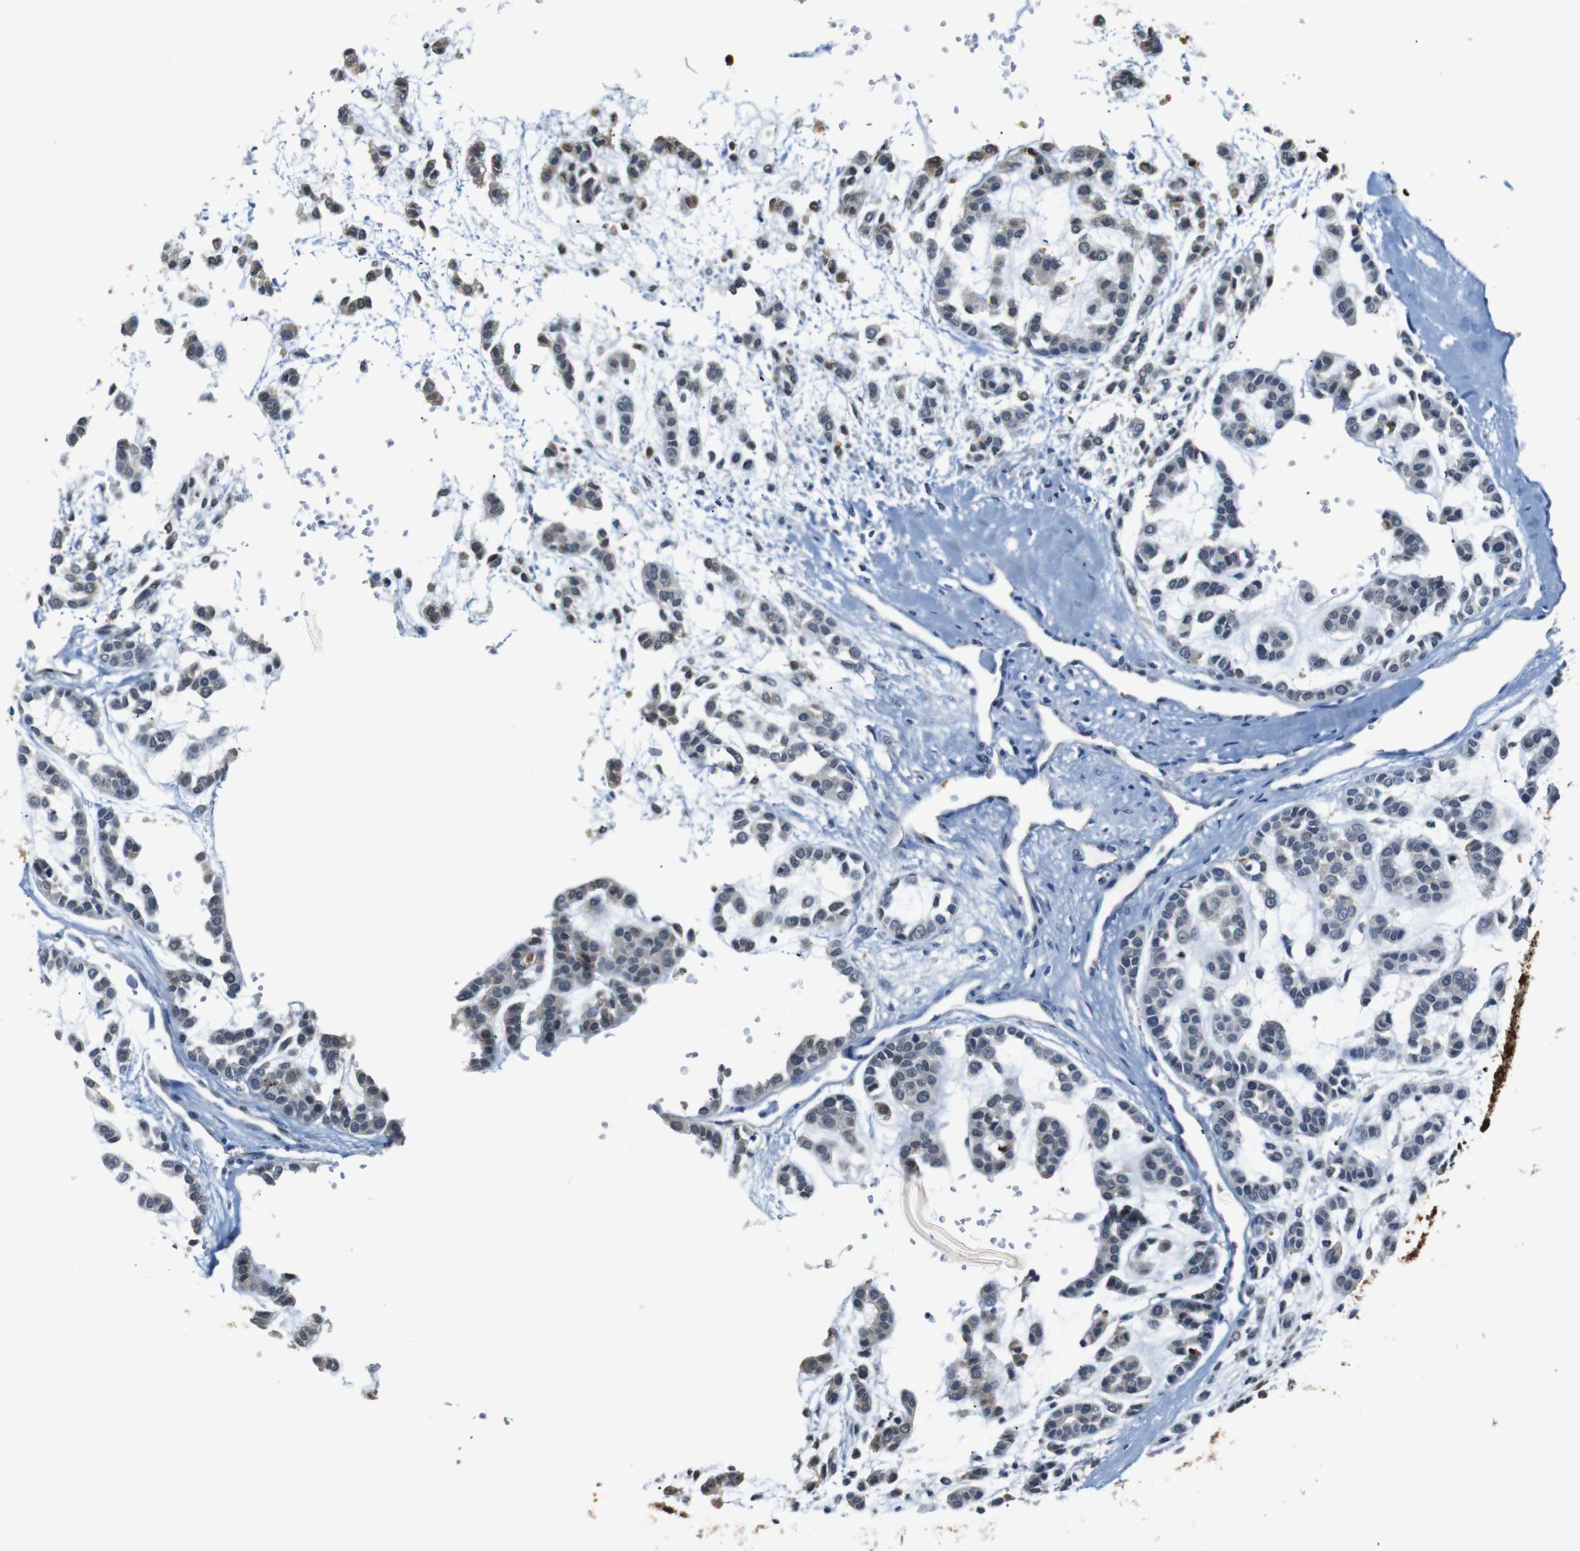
{"staining": {"intensity": "negative", "quantity": "none", "location": "none"}, "tissue": "head and neck cancer", "cell_type": "Tumor cells", "image_type": "cancer", "snomed": [{"axis": "morphology", "description": "Adenocarcinoma, NOS"}, {"axis": "morphology", "description": "Adenoma, NOS"}, {"axis": "topography", "description": "Head-Neck"}], "caption": "An immunohistochemistry (IHC) histopathology image of head and neck cancer (adenoma) is shown. There is no staining in tumor cells of head and neck cancer (adenoma).", "gene": "SFN", "patient": {"sex": "female", "age": 55}}